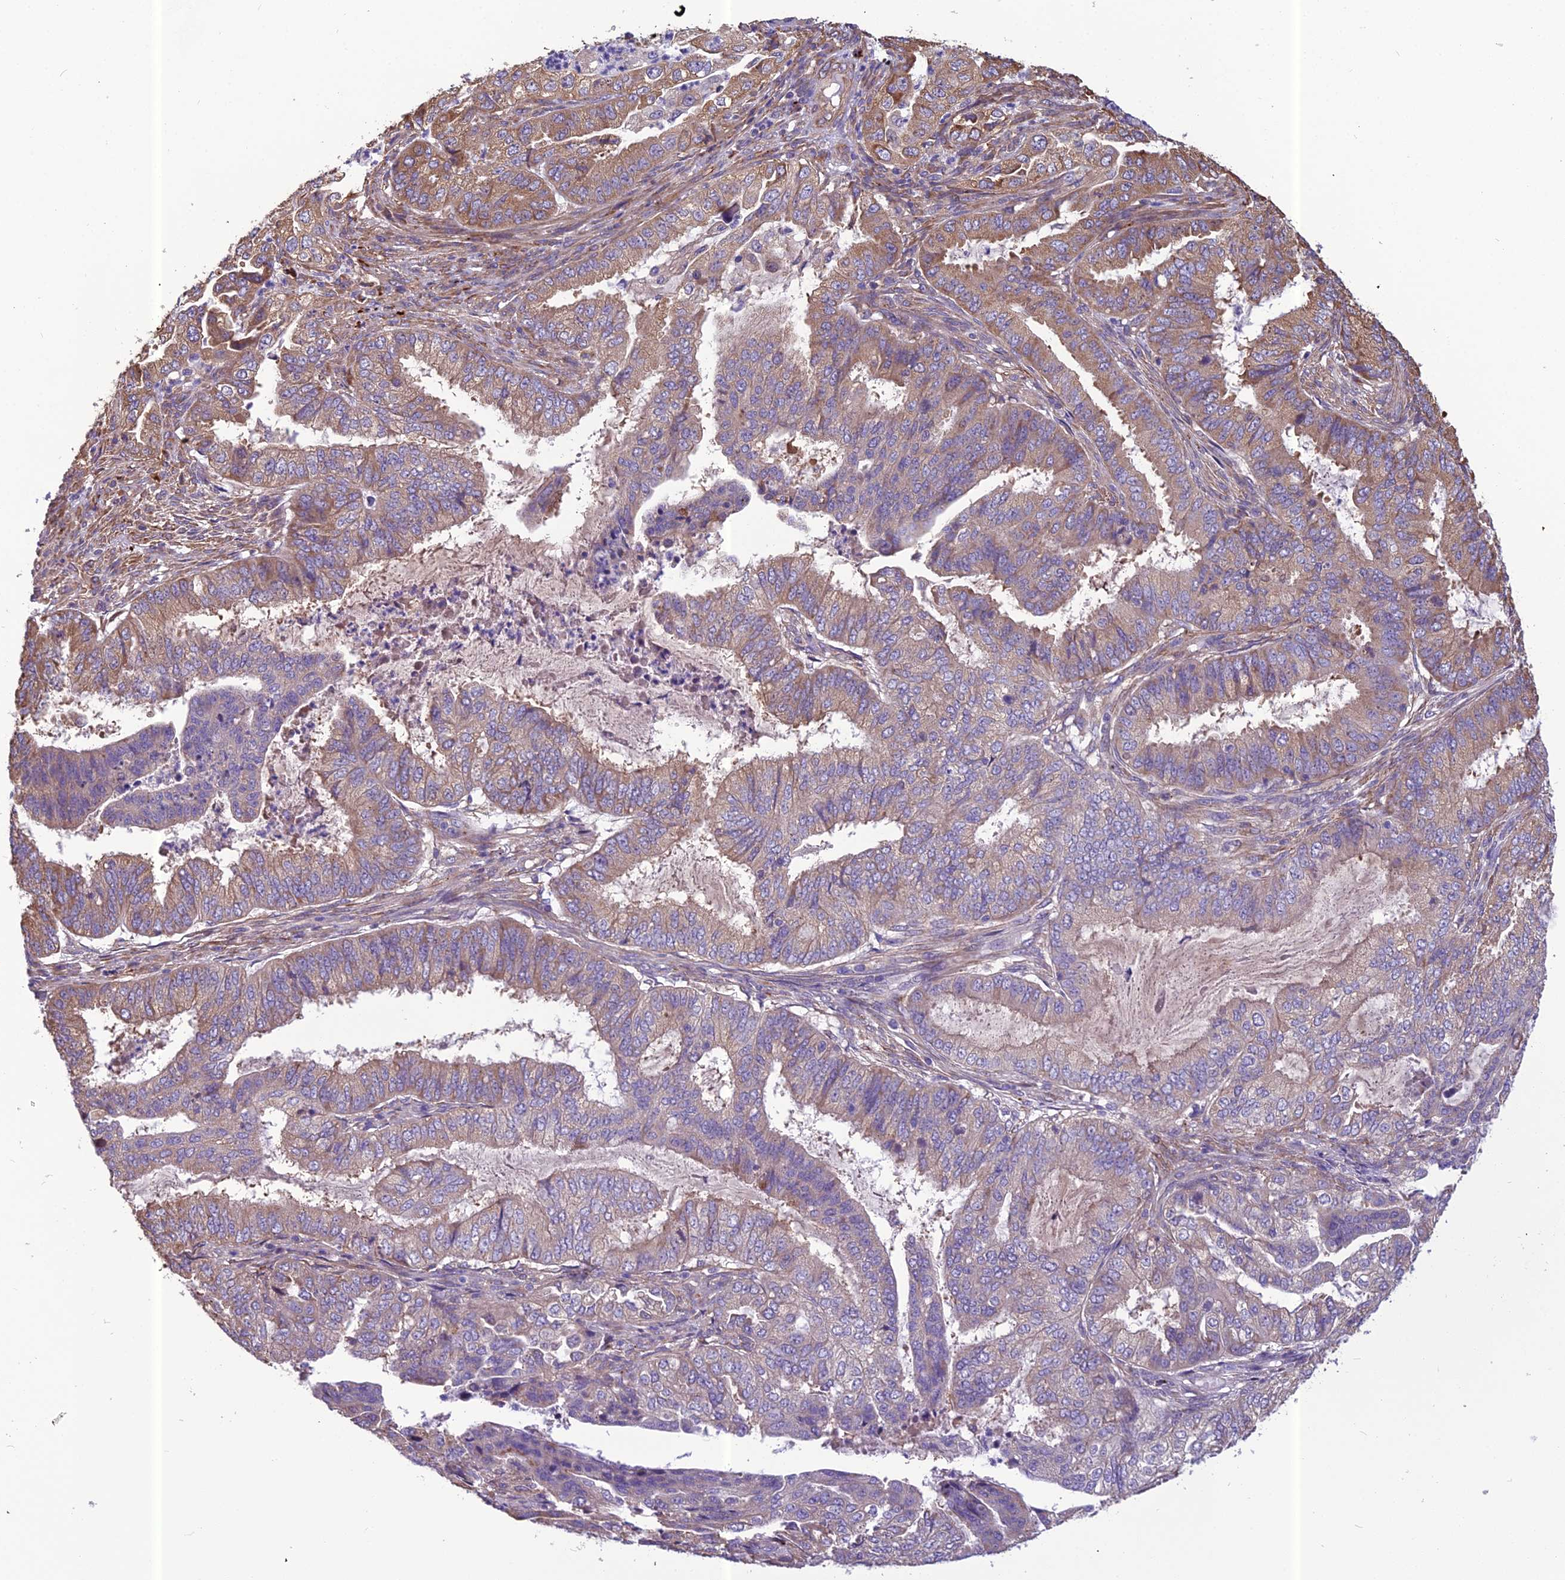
{"staining": {"intensity": "moderate", "quantity": "<25%", "location": "cytoplasmic/membranous"}, "tissue": "endometrial cancer", "cell_type": "Tumor cells", "image_type": "cancer", "snomed": [{"axis": "morphology", "description": "Adenocarcinoma, NOS"}, {"axis": "topography", "description": "Endometrium"}], "caption": "Moderate cytoplasmic/membranous staining is identified in approximately <25% of tumor cells in endometrial cancer (adenocarcinoma).", "gene": "SPDL1", "patient": {"sex": "female", "age": 51}}